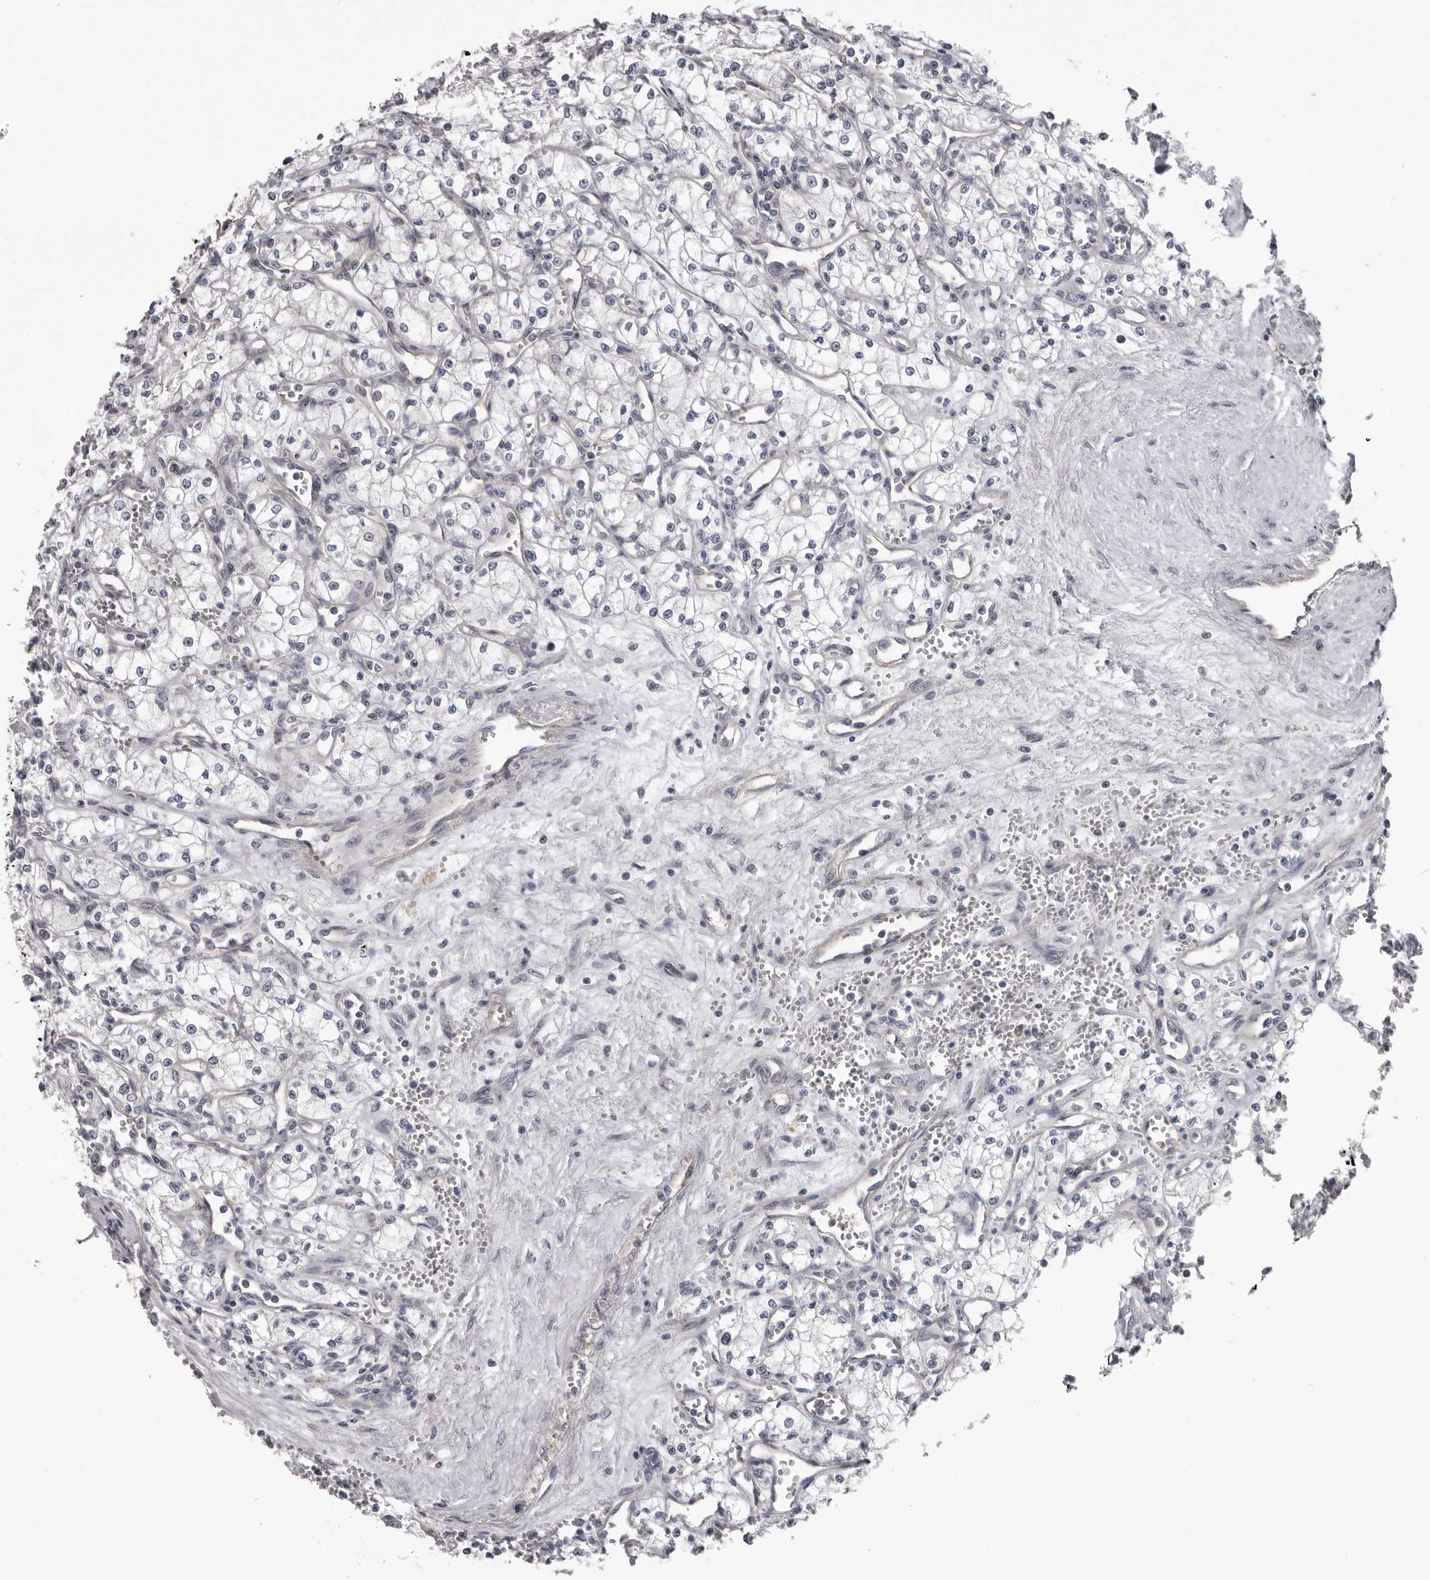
{"staining": {"intensity": "negative", "quantity": "none", "location": "none"}, "tissue": "renal cancer", "cell_type": "Tumor cells", "image_type": "cancer", "snomed": [{"axis": "morphology", "description": "Adenocarcinoma, NOS"}, {"axis": "topography", "description": "Kidney"}], "caption": "Renal adenocarcinoma was stained to show a protein in brown. There is no significant positivity in tumor cells. (DAB immunohistochemistry (IHC) visualized using brightfield microscopy, high magnification).", "gene": "RNF217", "patient": {"sex": "male", "age": 59}}